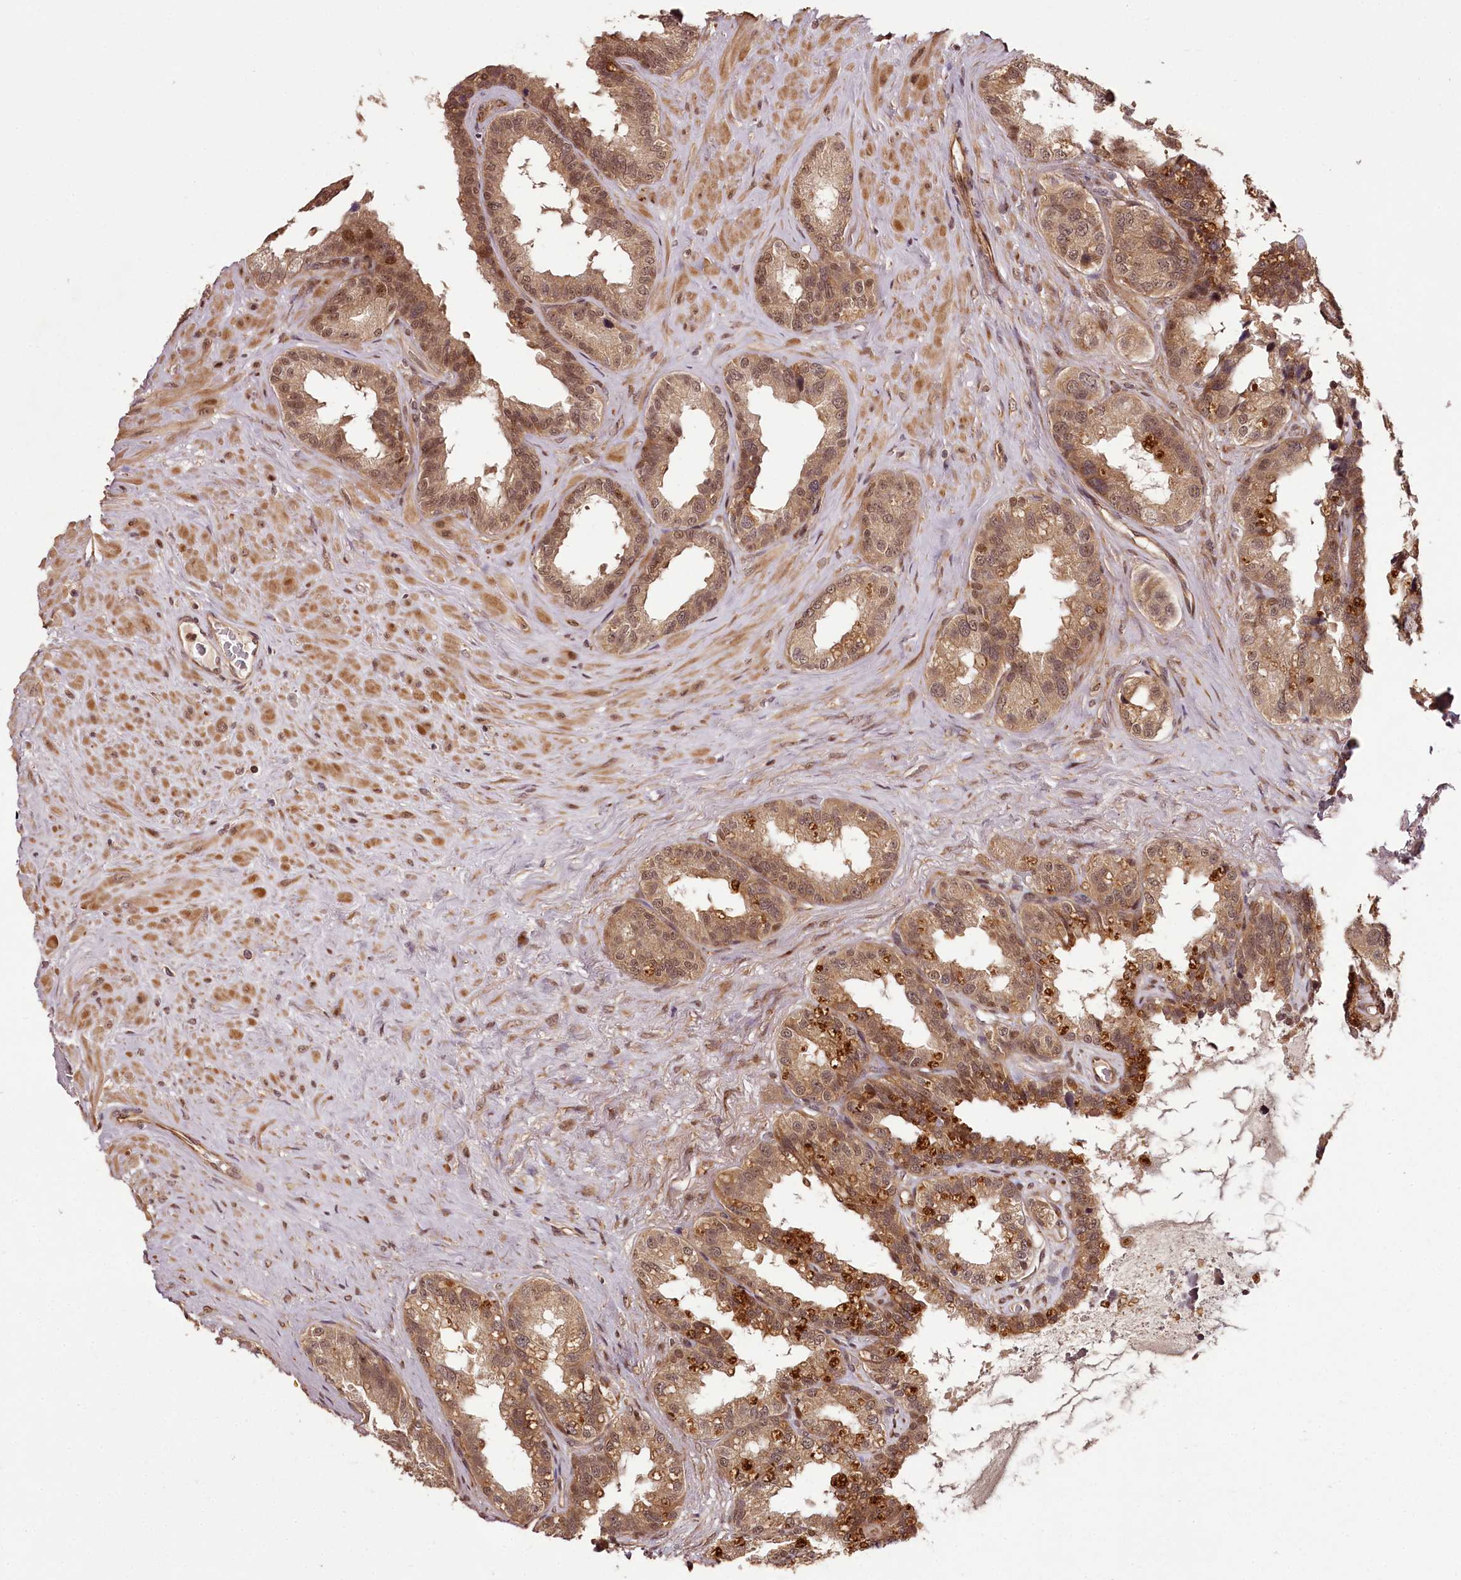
{"staining": {"intensity": "moderate", "quantity": ">75%", "location": "cytoplasmic/membranous,nuclear"}, "tissue": "seminal vesicle", "cell_type": "Glandular cells", "image_type": "normal", "snomed": [{"axis": "morphology", "description": "Normal tissue, NOS"}, {"axis": "topography", "description": "Seminal veicle"}], "caption": "A high-resolution image shows immunohistochemistry (IHC) staining of benign seminal vesicle, which reveals moderate cytoplasmic/membranous,nuclear staining in approximately >75% of glandular cells.", "gene": "MAML3", "patient": {"sex": "male", "age": 80}}